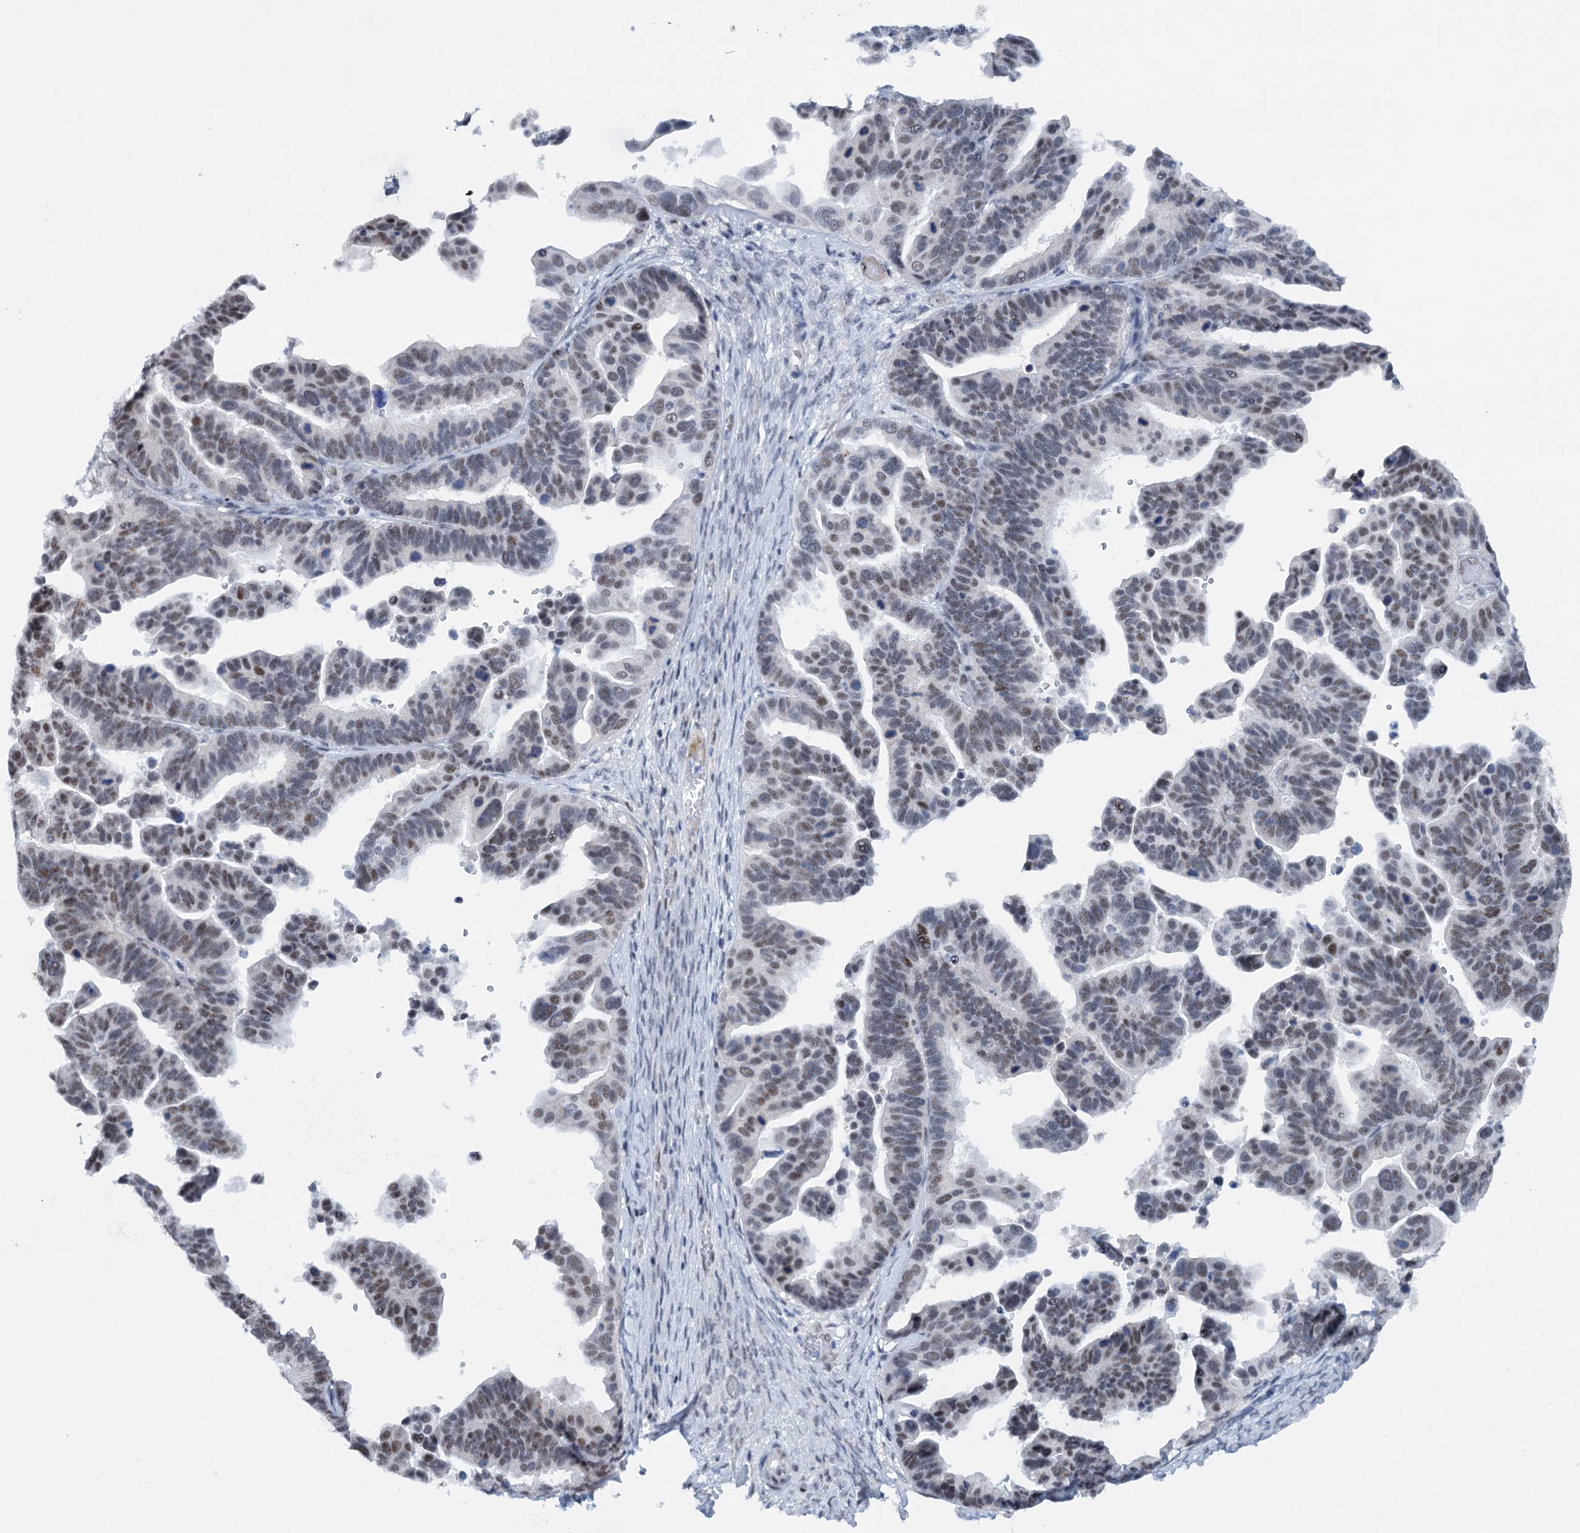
{"staining": {"intensity": "moderate", "quantity": "25%-75%", "location": "nuclear"}, "tissue": "ovarian cancer", "cell_type": "Tumor cells", "image_type": "cancer", "snomed": [{"axis": "morphology", "description": "Cystadenocarcinoma, serous, NOS"}, {"axis": "topography", "description": "Ovary"}], "caption": "Human ovarian serous cystadenocarcinoma stained with a protein marker demonstrates moderate staining in tumor cells.", "gene": "SREK1", "patient": {"sex": "female", "age": 56}}